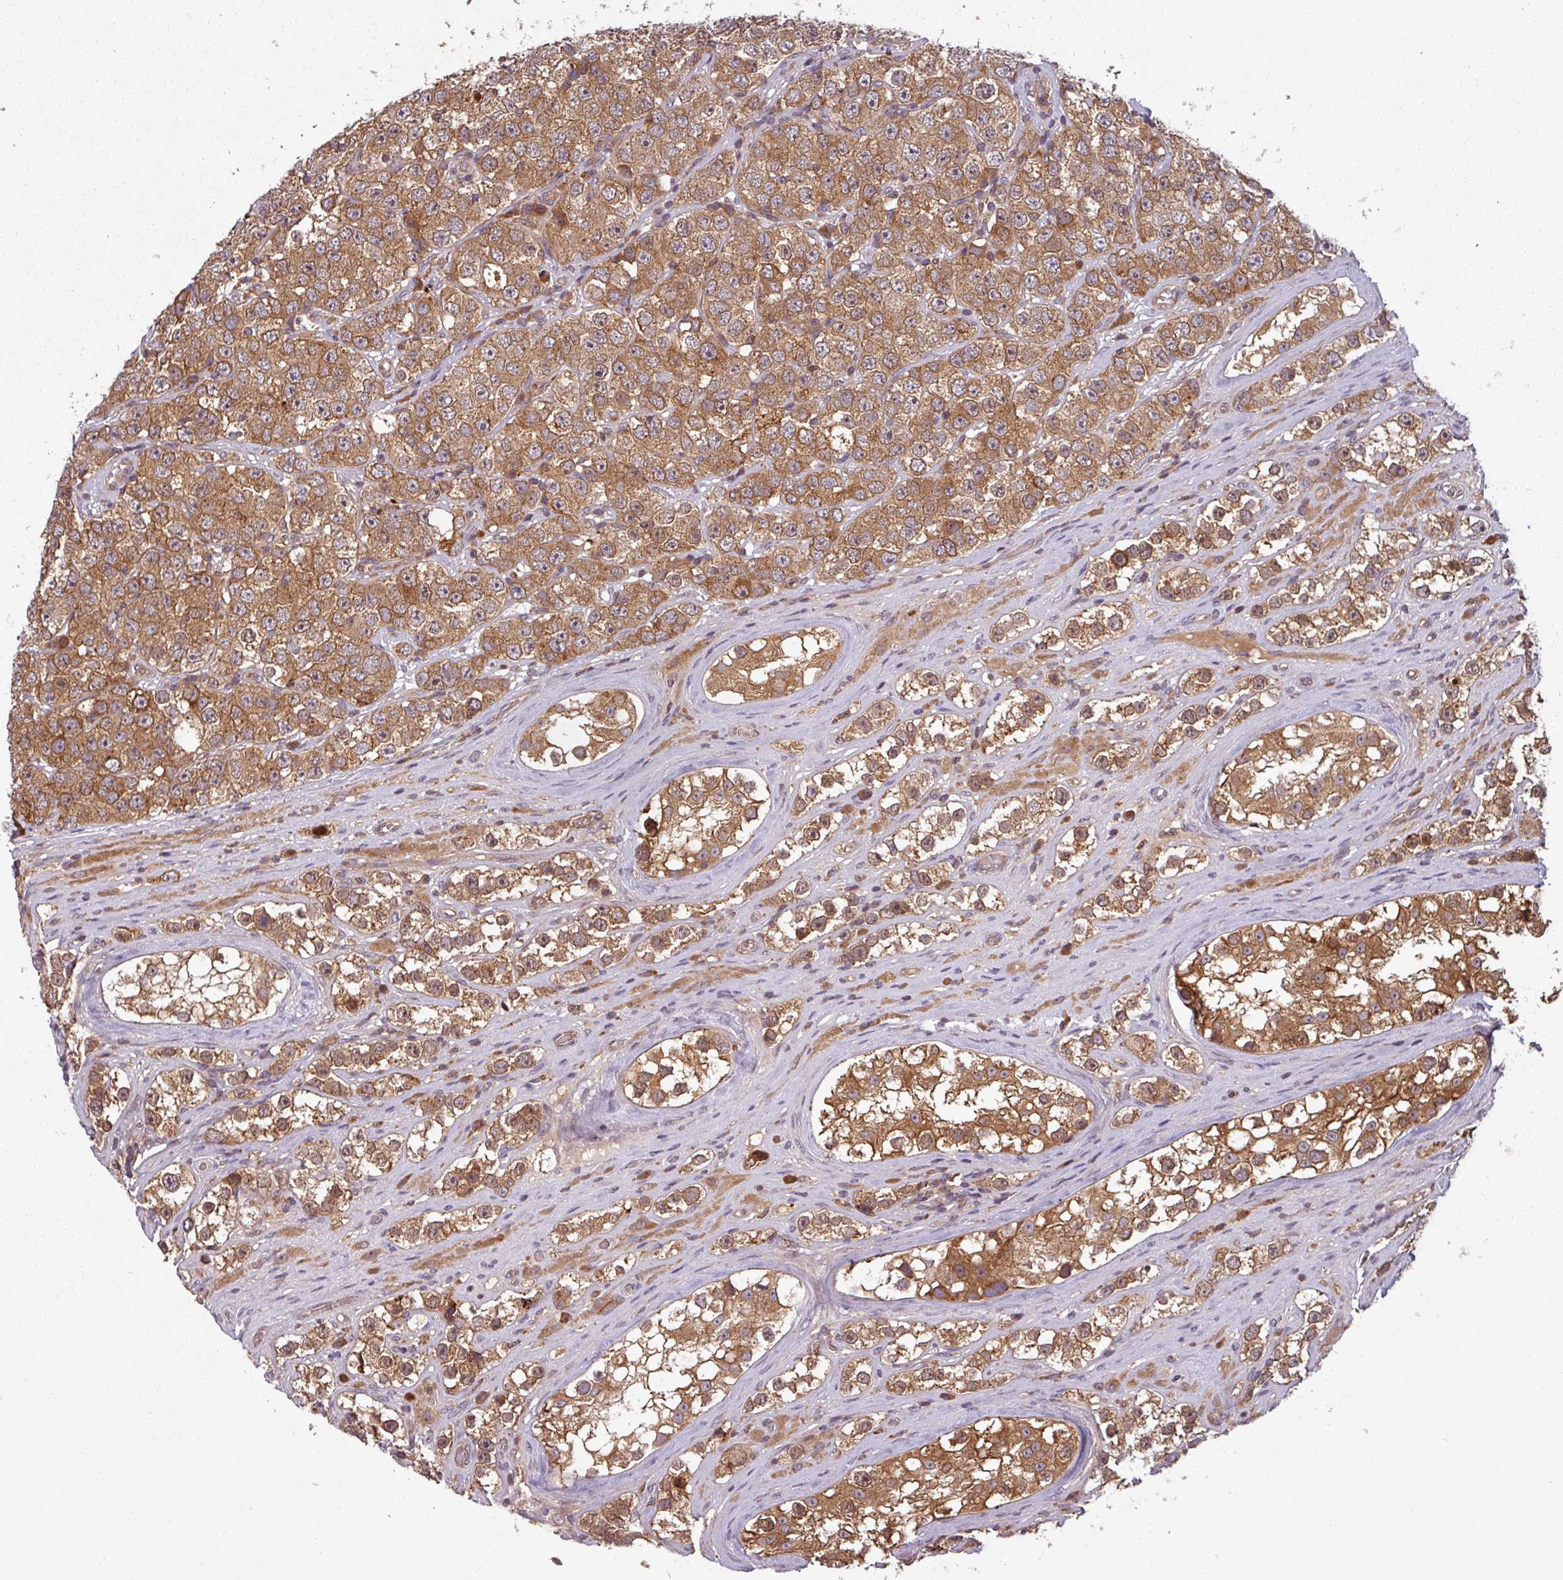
{"staining": {"intensity": "moderate", "quantity": ">75%", "location": "cytoplasmic/membranous"}, "tissue": "testis cancer", "cell_type": "Tumor cells", "image_type": "cancer", "snomed": [{"axis": "morphology", "description": "Seminoma, NOS"}, {"axis": "topography", "description": "Testis"}], "caption": "Testis cancer (seminoma) stained with DAB IHC demonstrates medium levels of moderate cytoplasmic/membranous positivity in about >75% of tumor cells.", "gene": "GSKIP", "patient": {"sex": "male", "age": 28}}